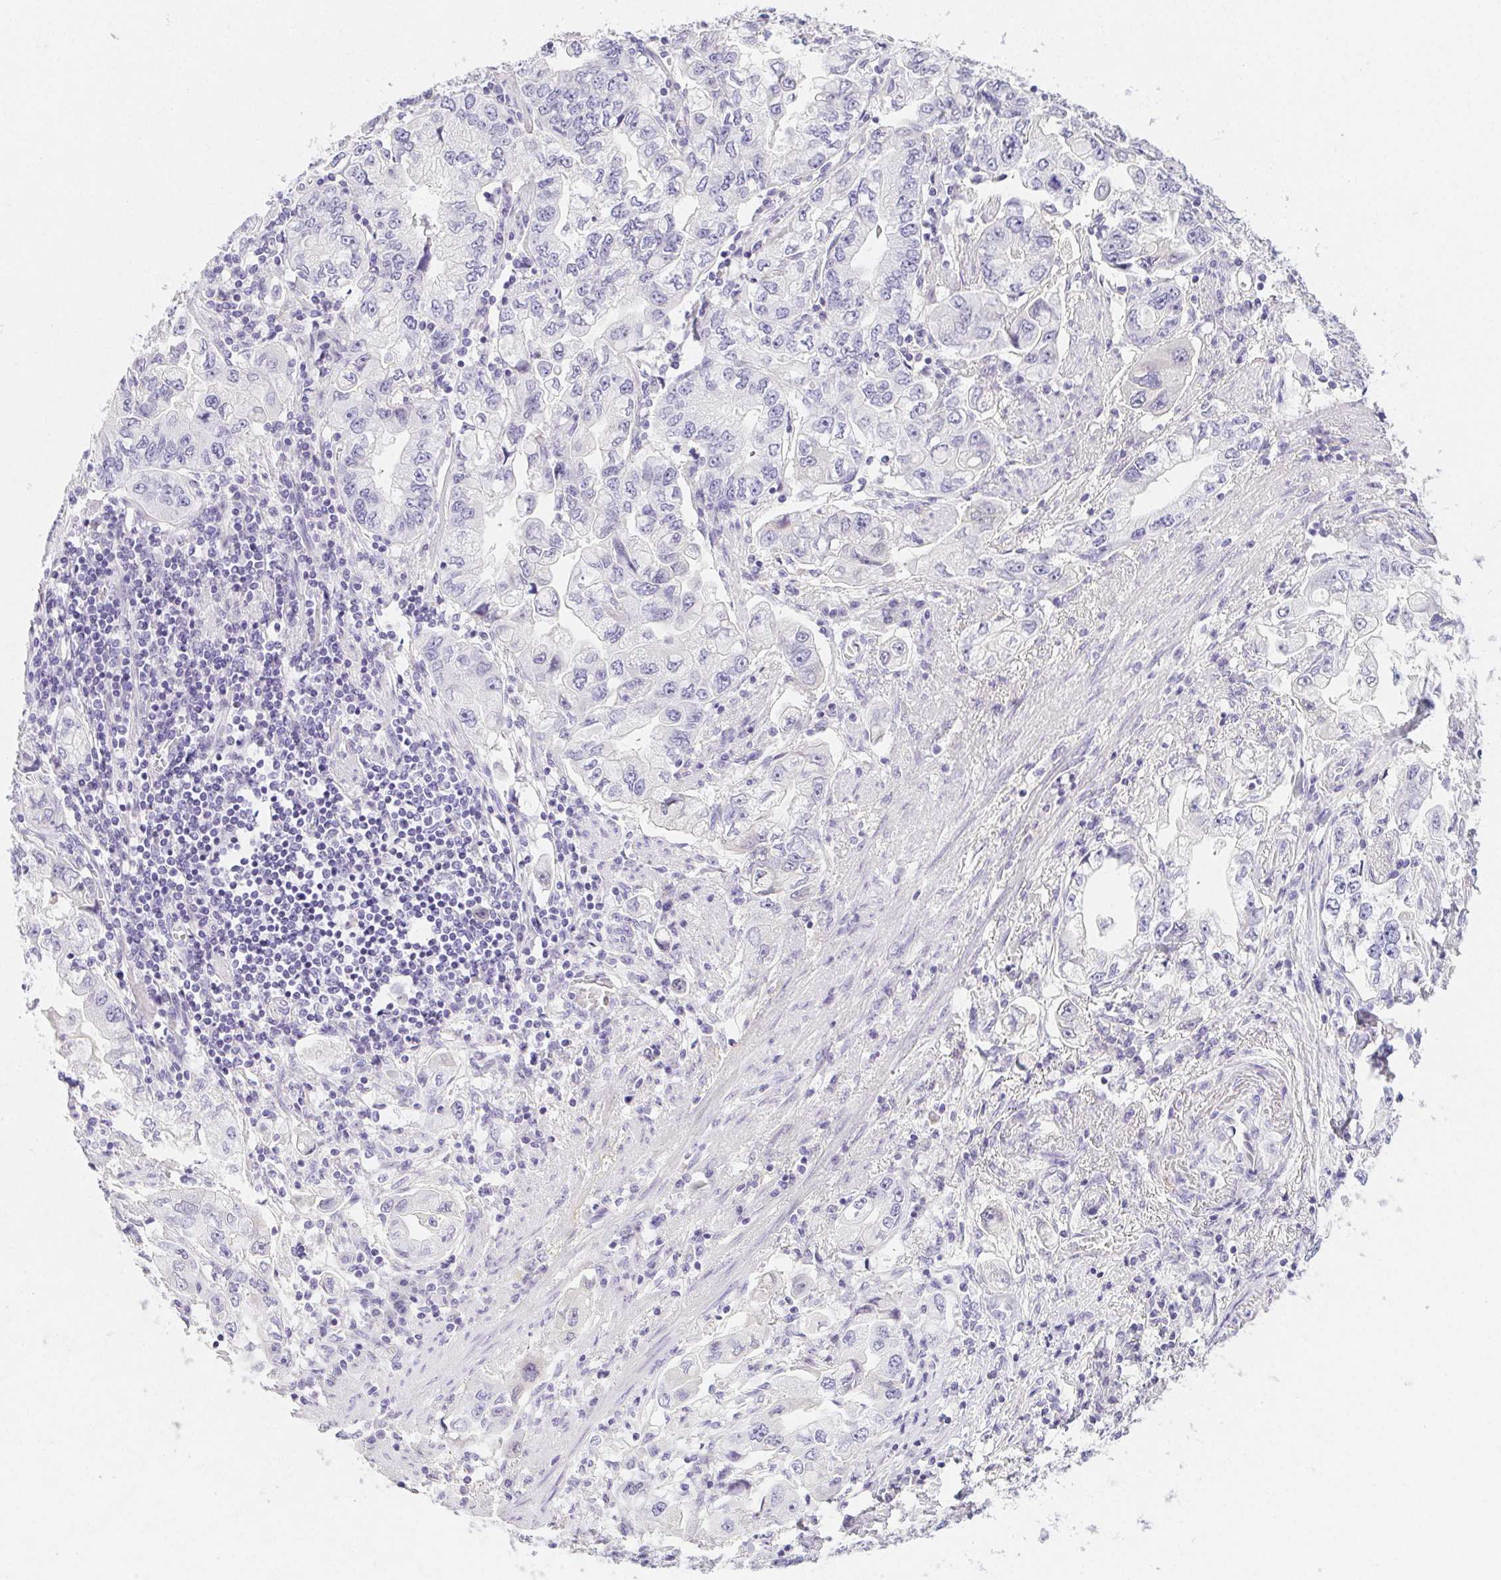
{"staining": {"intensity": "negative", "quantity": "none", "location": "none"}, "tissue": "stomach cancer", "cell_type": "Tumor cells", "image_type": "cancer", "snomed": [{"axis": "morphology", "description": "Adenocarcinoma, NOS"}, {"axis": "topography", "description": "Stomach, lower"}], "caption": "Stomach cancer (adenocarcinoma) was stained to show a protein in brown. There is no significant expression in tumor cells. Nuclei are stained in blue.", "gene": "ITIH2", "patient": {"sex": "female", "age": 93}}